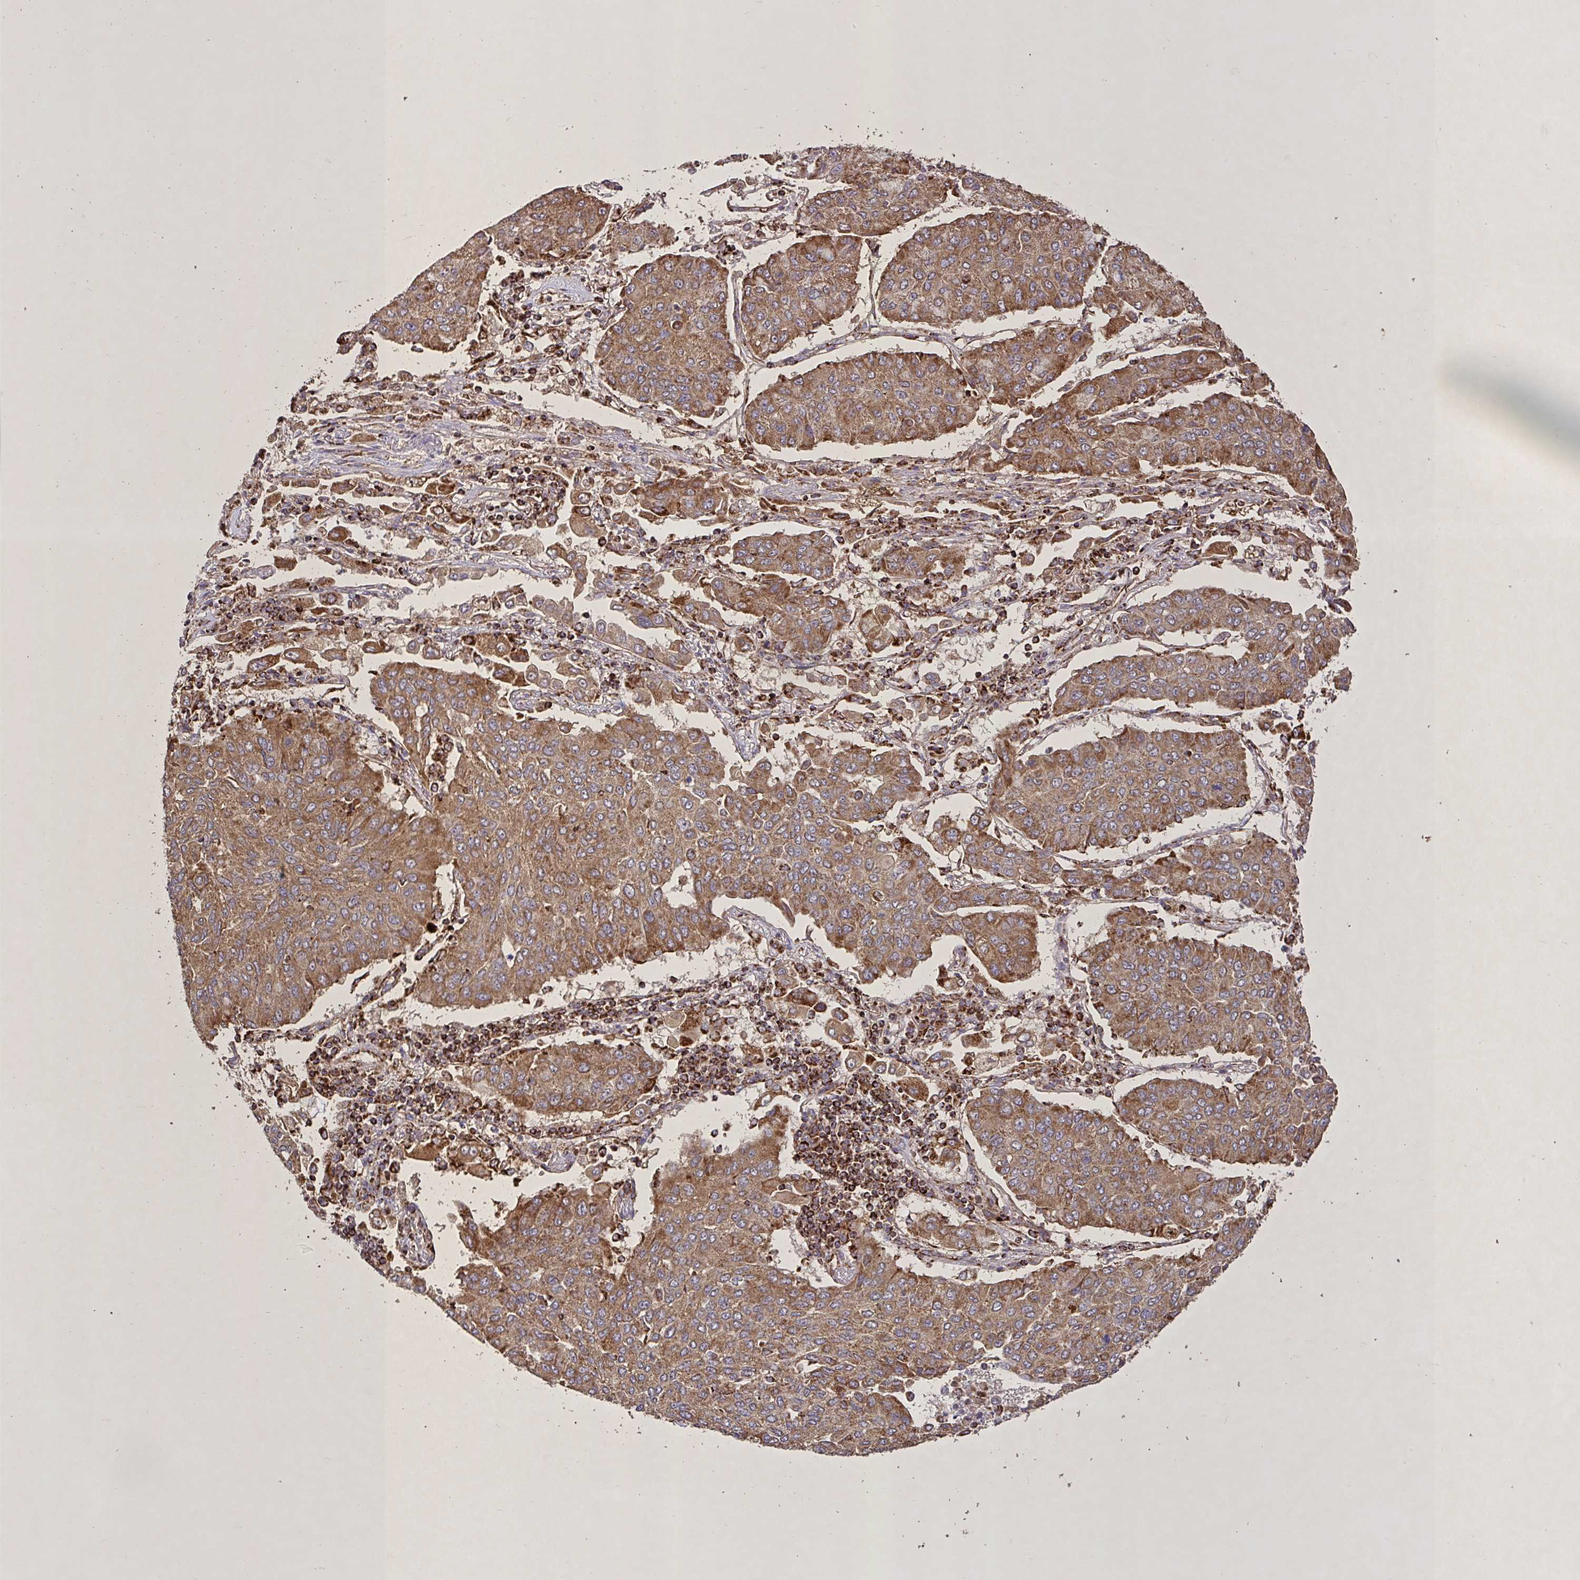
{"staining": {"intensity": "moderate", "quantity": ">75%", "location": "cytoplasmic/membranous"}, "tissue": "lung cancer", "cell_type": "Tumor cells", "image_type": "cancer", "snomed": [{"axis": "morphology", "description": "Squamous cell carcinoma, NOS"}, {"axis": "topography", "description": "Lung"}], "caption": "Squamous cell carcinoma (lung) tissue reveals moderate cytoplasmic/membranous staining in approximately >75% of tumor cells Using DAB (3,3'-diaminobenzidine) (brown) and hematoxylin (blue) stains, captured at high magnification using brightfield microscopy.", "gene": "AGK", "patient": {"sex": "male", "age": 74}}